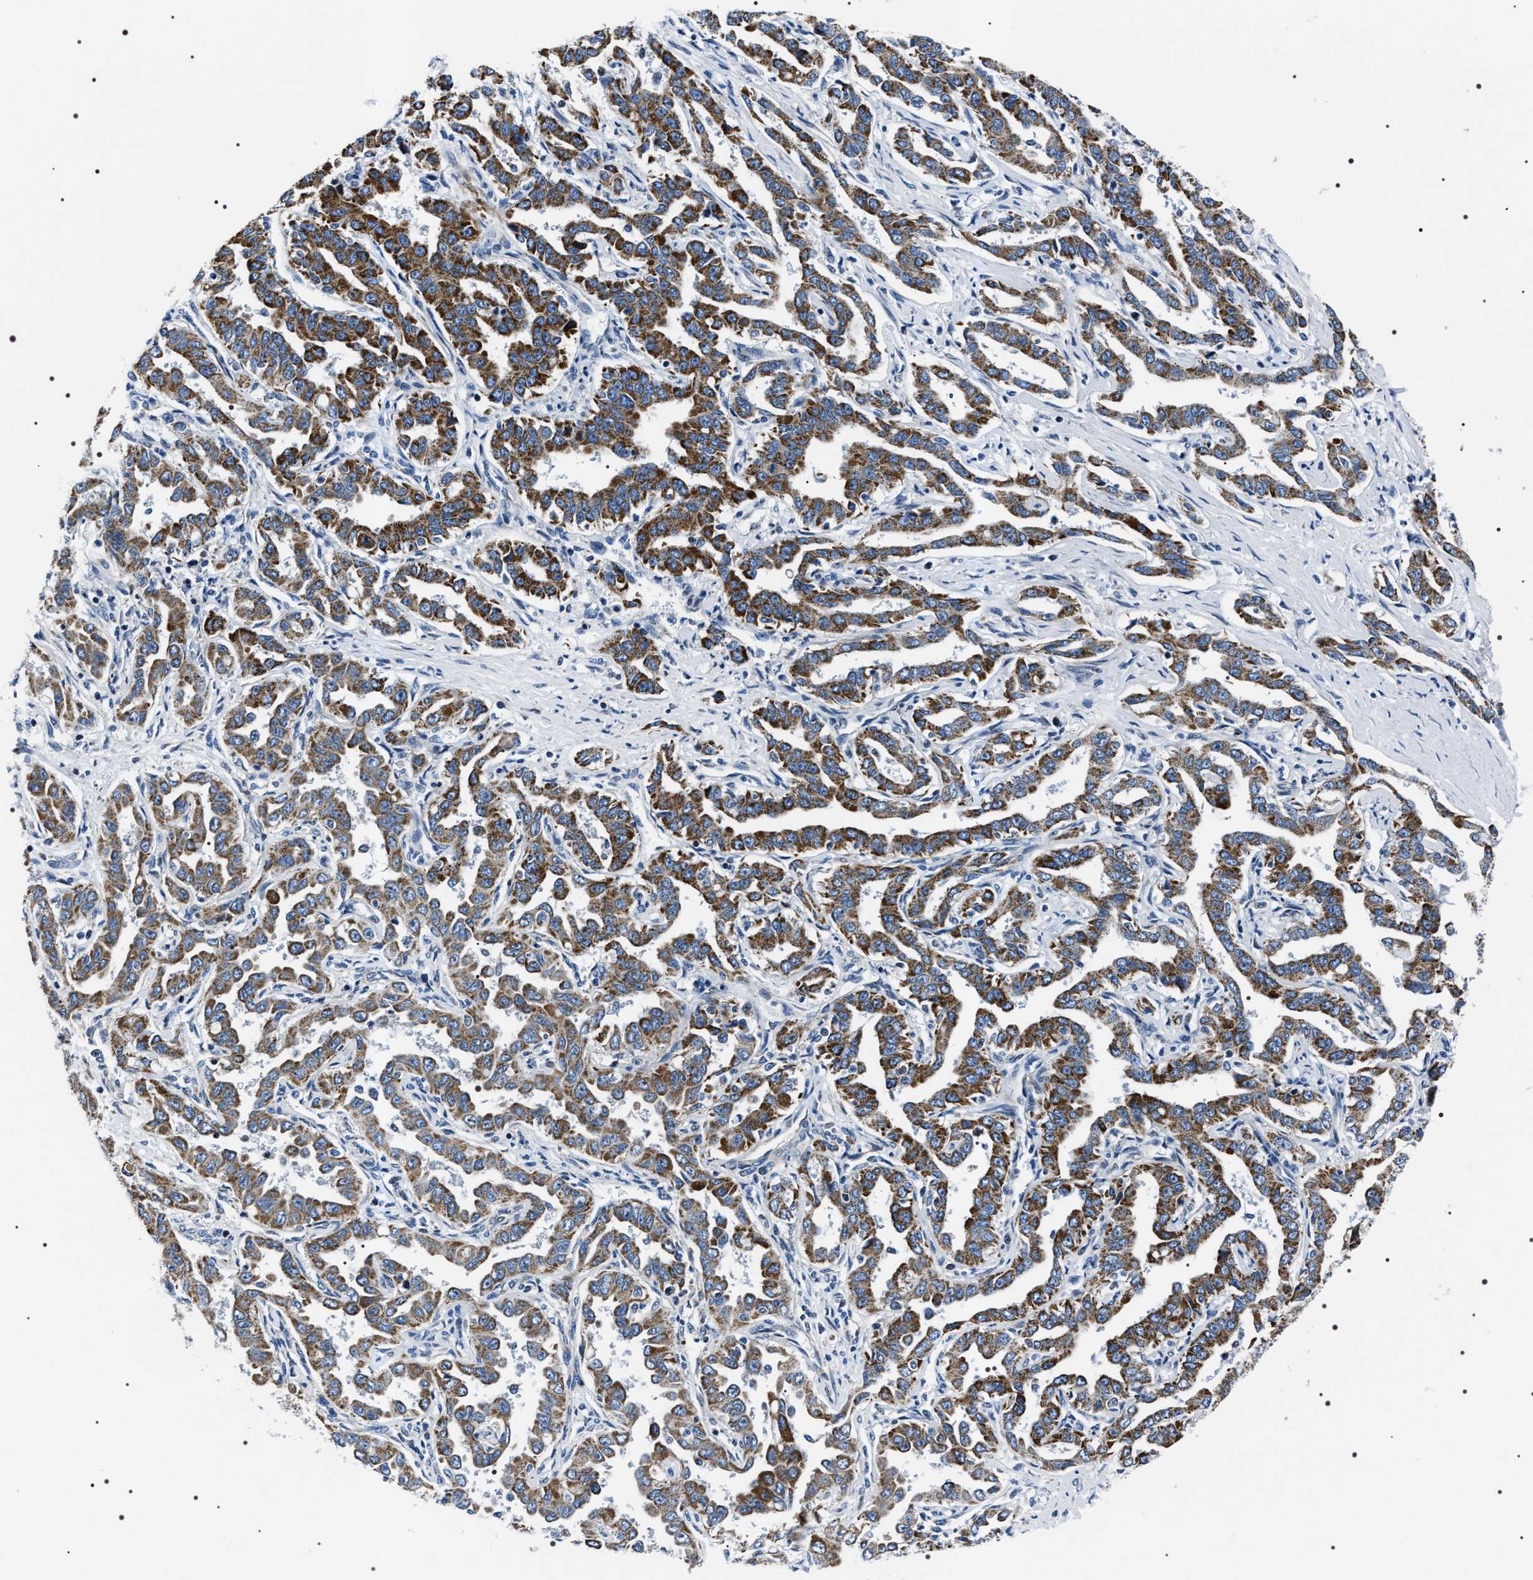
{"staining": {"intensity": "moderate", "quantity": ">75%", "location": "cytoplasmic/membranous"}, "tissue": "liver cancer", "cell_type": "Tumor cells", "image_type": "cancer", "snomed": [{"axis": "morphology", "description": "Cholangiocarcinoma"}, {"axis": "topography", "description": "Liver"}], "caption": "There is medium levels of moderate cytoplasmic/membranous expression in tumor cells of liver cholangiocarcinoma, as demonstrated by immunohistochemical staining (brown color).", "gene": "NTMT1", "patient": {"sex": "male", "age": 59}}